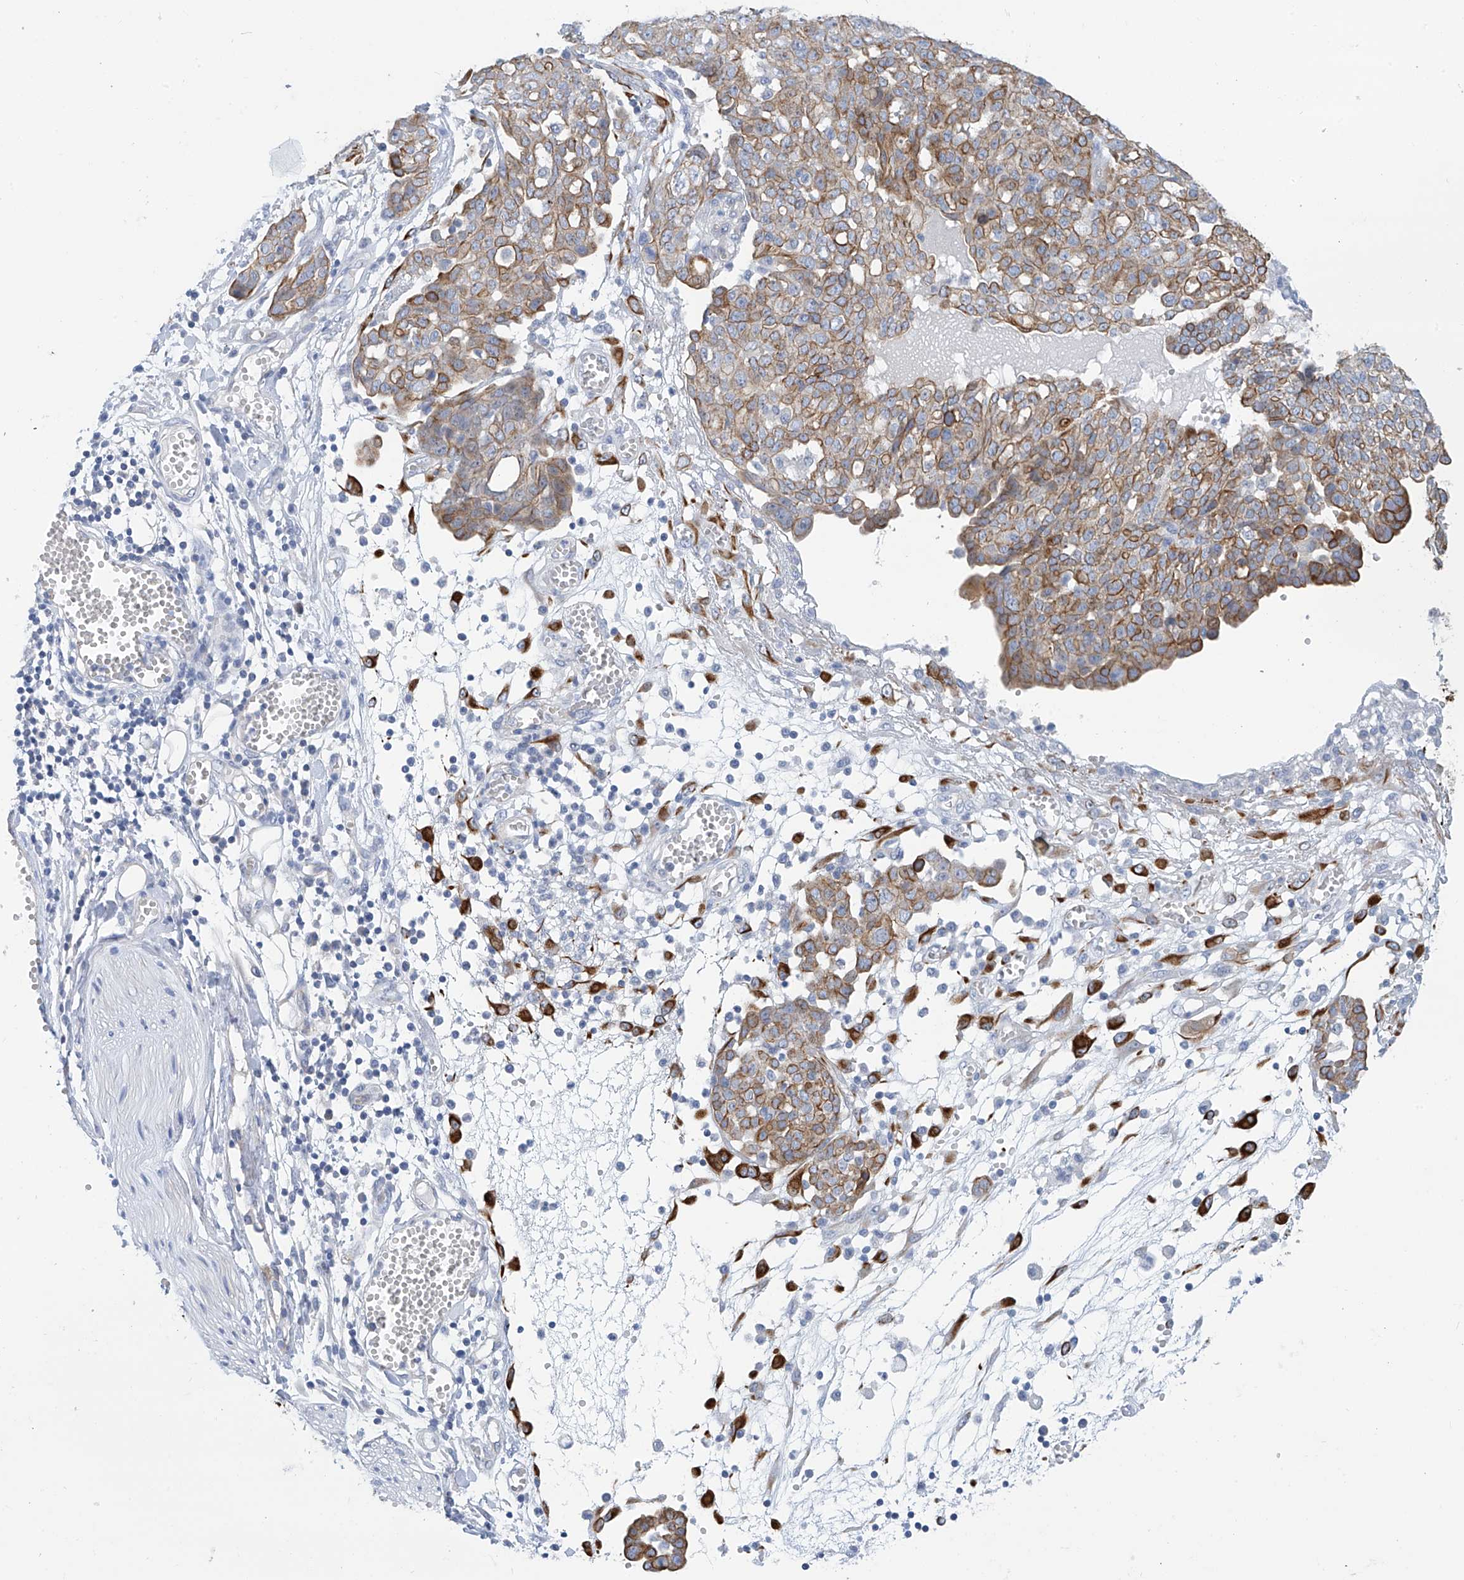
{"staining": {"intensity": "moderate", "quantity": "25%-75%", "location": "cytoplasmic/membranous"}, "tissue": "ovarian cancer", "cell_type": "Tumor cells", "image_type": "cancer", "snomed": [{"axis": "morphology", "description": "Cystadenocarcinoma, serous, NOS"}, {"axis": "topography", "description": "Soft tissue"}, {"axis": "topography", "description": "Ovary"}], "caption": "An immunohistochemistry image of tumor tissue is shown. Protein staining in brown labels moderate cytoplasmic/membranous positivity in ovarian cancer within tumor cells.", "gene": "PIK3C2B", "patient": {"sex": "female", "age": 57}}